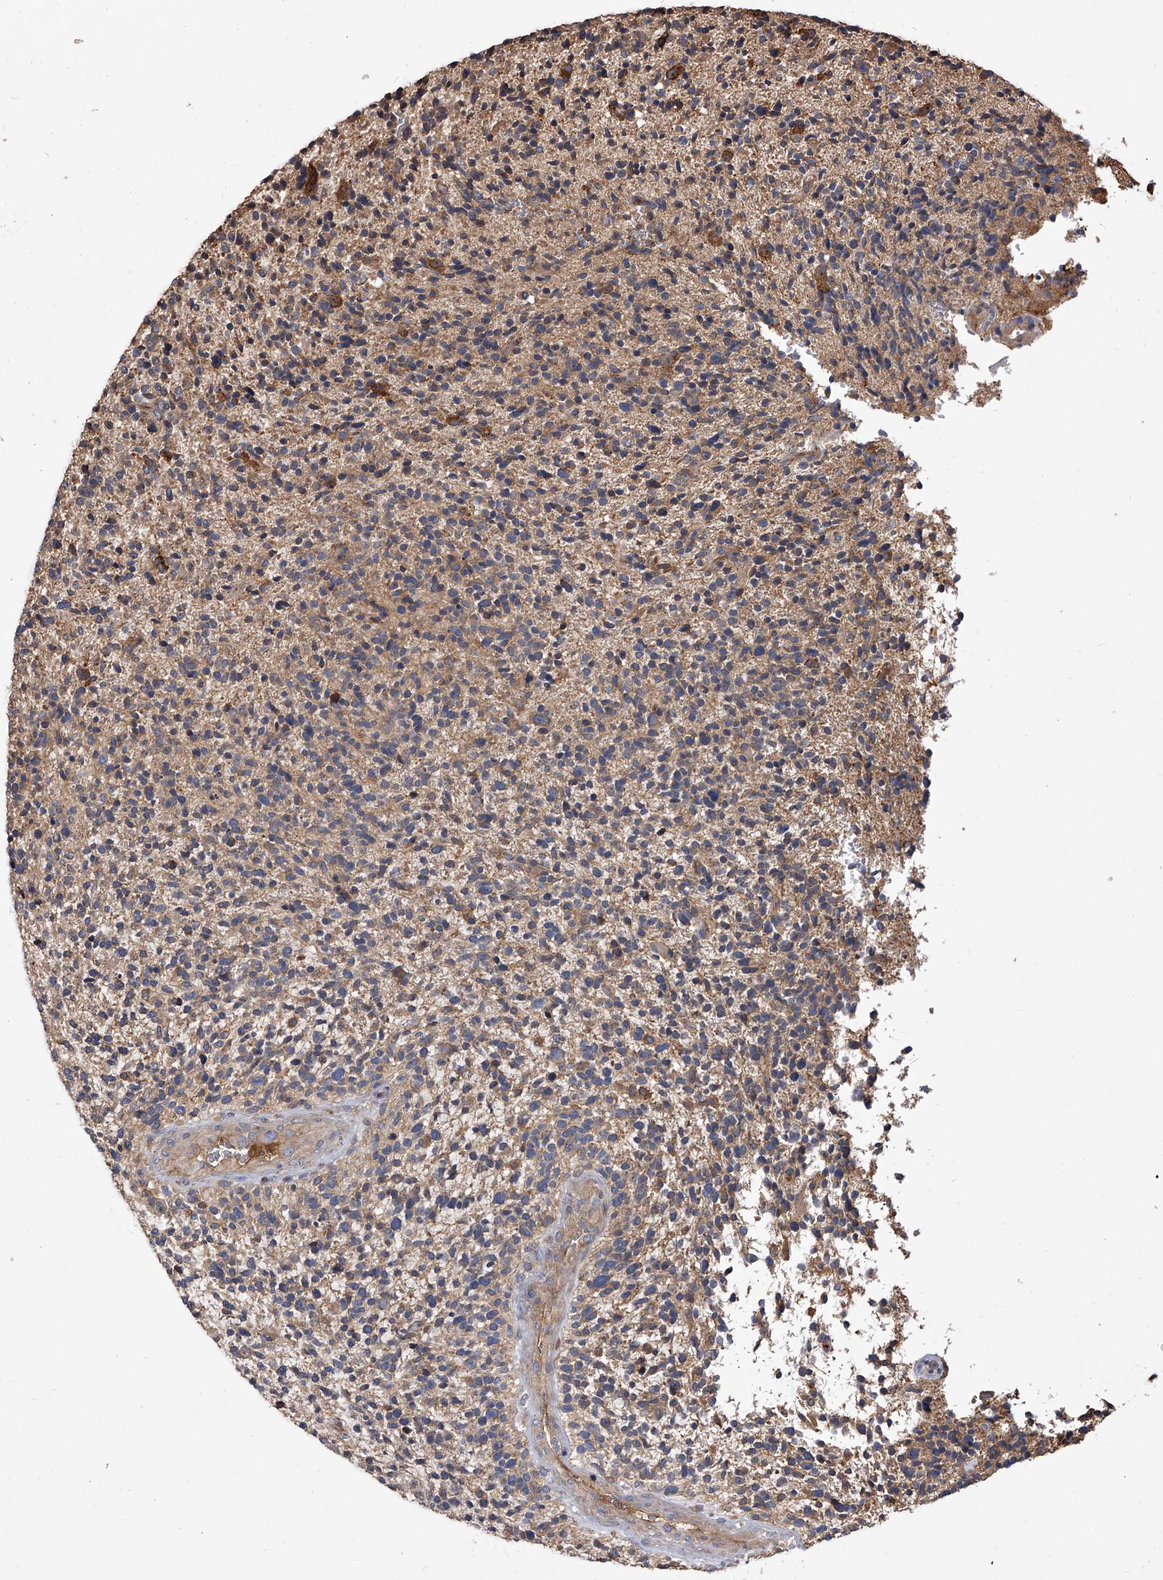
{"staining": {"intensity": "moderate", "quantity": "25%-75%", "location": "cytoplasmic/membranous"}, "tissue": "glioma", "cell_type": "Tumor cells", "image_type": "cancer", "snomed": [{"axis": "morphology", "description": "Glioma, malignant, High grade"}, {"axis": "topography", "description": "Brain"}], "caption": "About 25%-75% of tumor cells in glioma reveal moderate cytoplasmic/membranous protein staining as visualized by brown immunohistochemical staining.", "gene": "CUL7", "patient": {"sex": "male", "age": 72}}